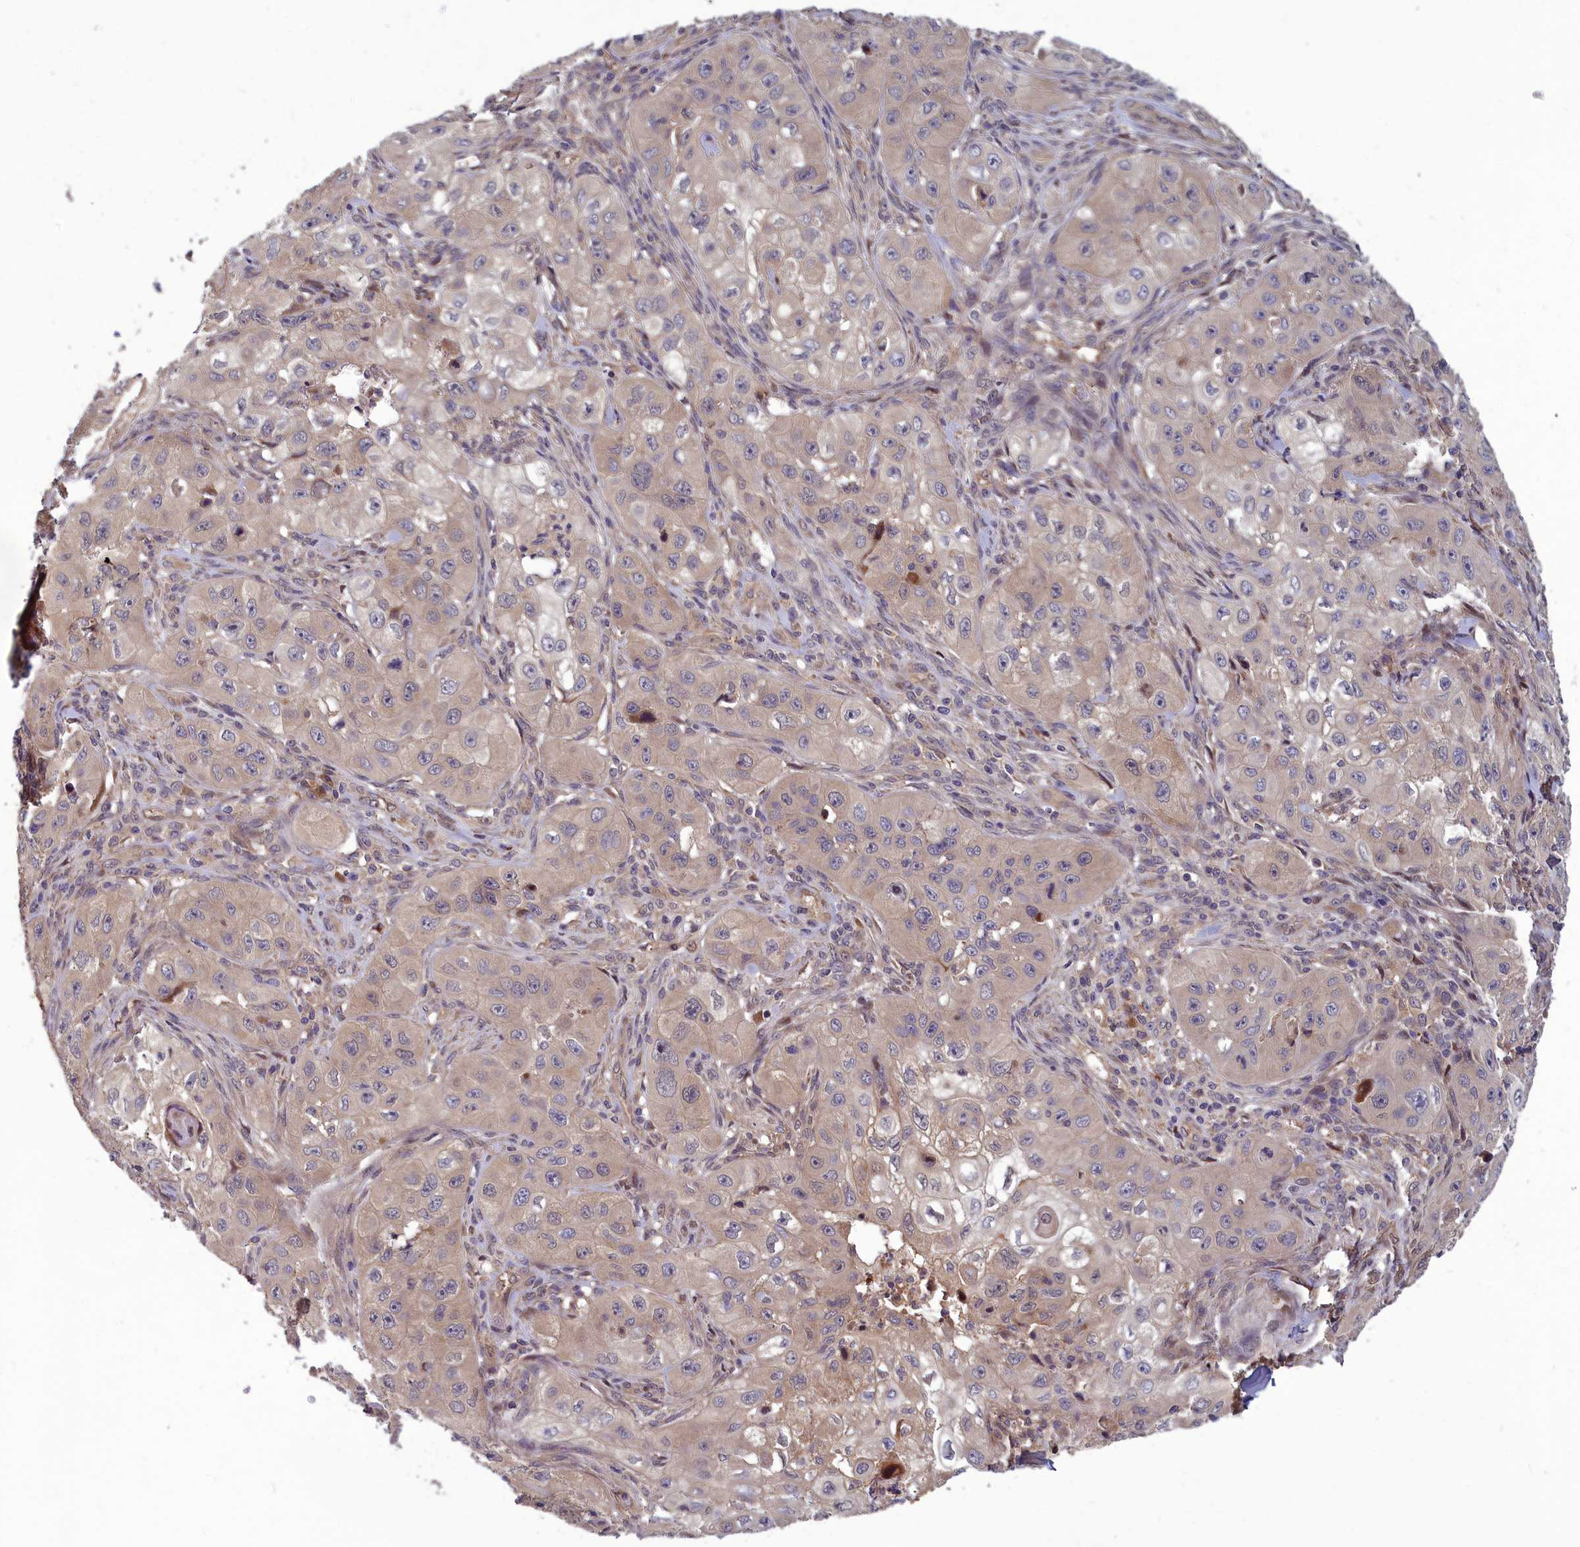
{"staining": {"intensity": "negative", "quantity": "none", "location": "none"}, "tissue": "skin cancer", "cell_type": "Tumor cells", "image_type": "cancer", "snomed": [{"axis": "morphology", "description": "Squamous cell carcinoma, NOS"}, {"axis": "topography", "description": "Skin"}, {"axis": "topography", "description": "Subcutis"}], "caption": "The immunohistochemistry photomicrograph has no significant staining in tumor cells of skin squamous cell carcinoma tissue.", "gene": "CCDC15", "patient": {"sex": "male", "age": 73}}